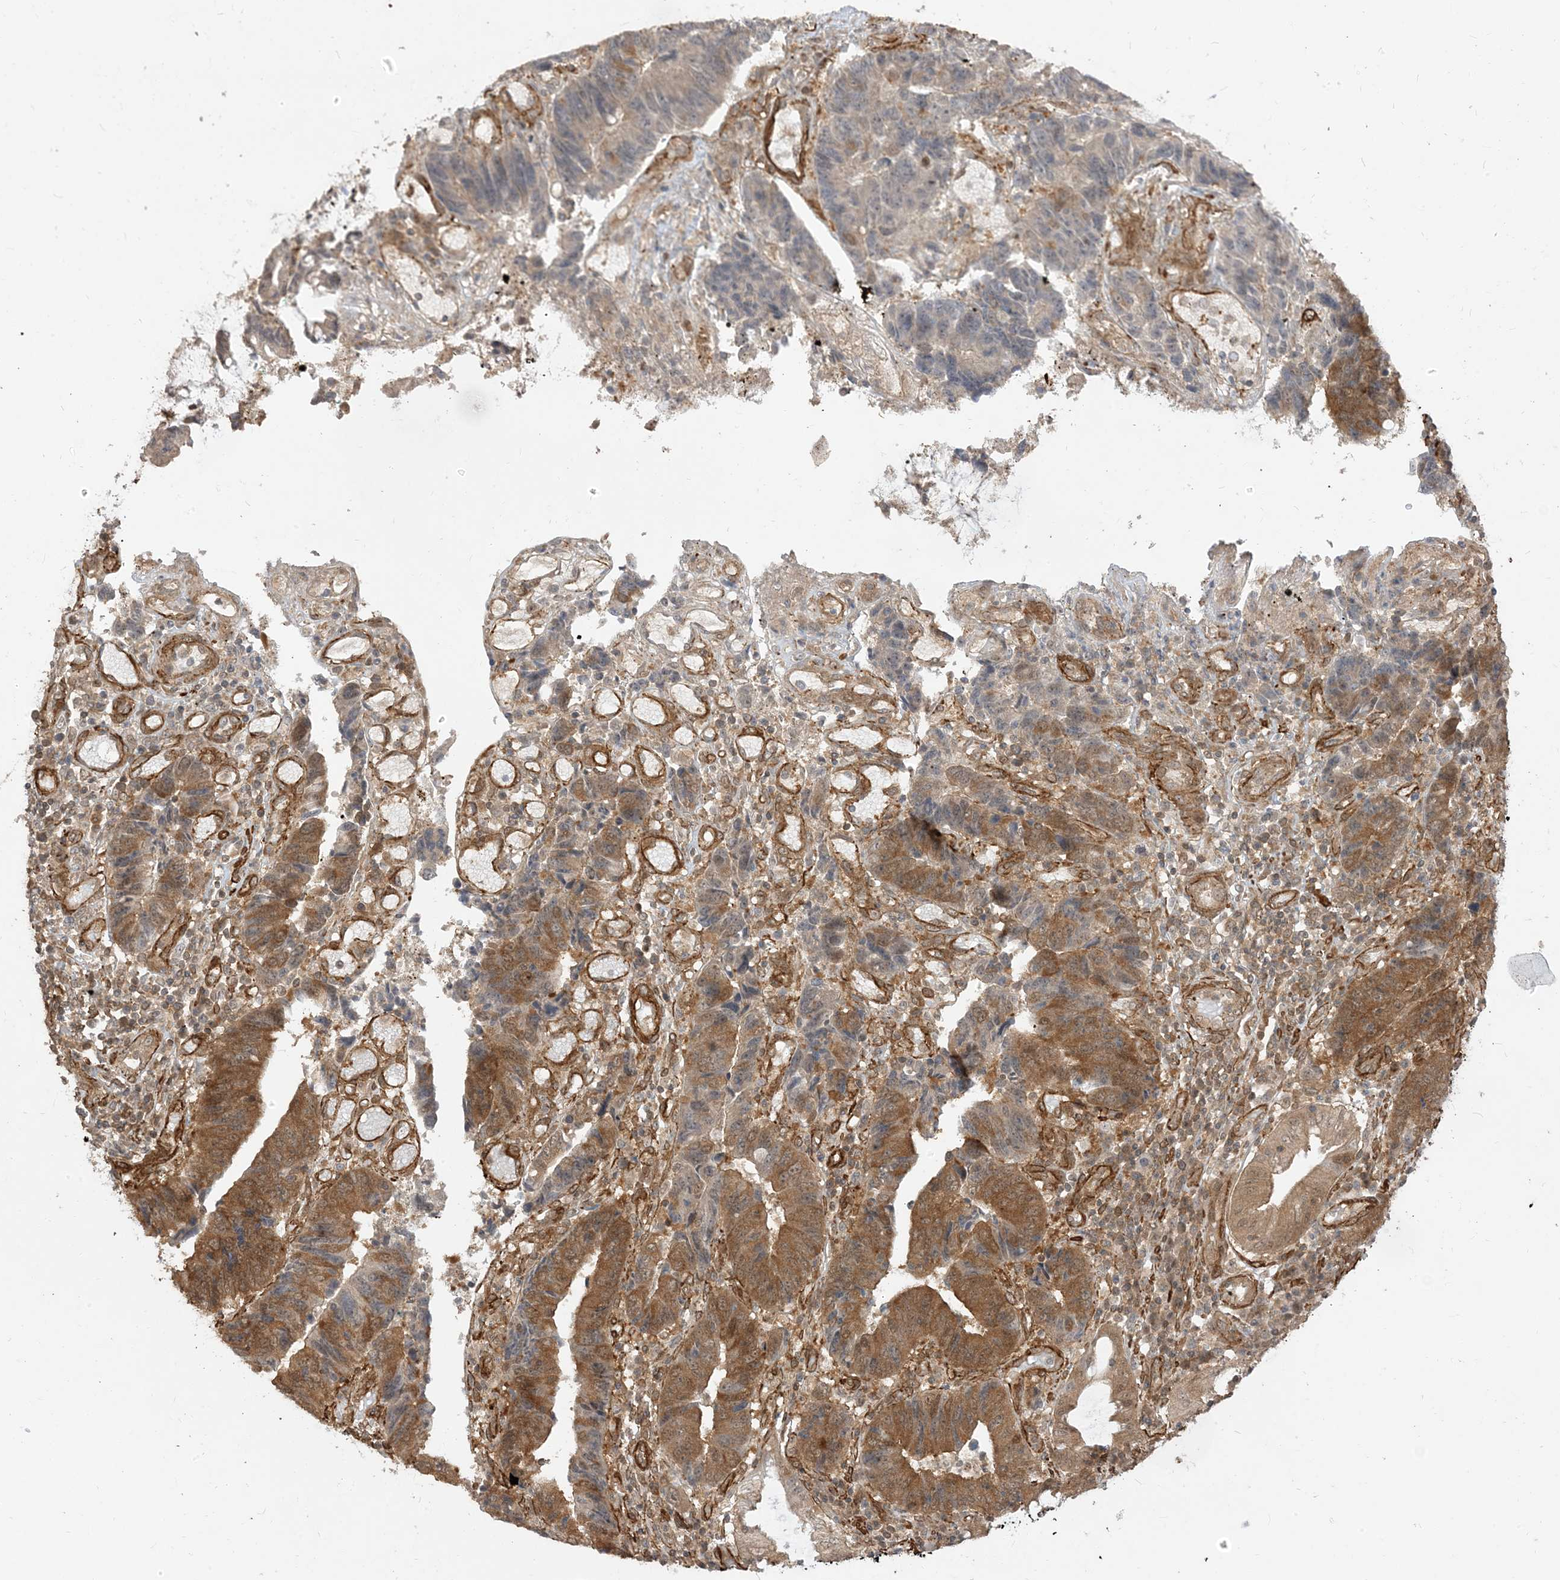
{"staining": {"intensity": "moderate", "quantity": ">75%", "location": "cytoplasmic/membranous"}, "tissue": "colorectal cancer", "cell_type": "Tumor cells", "image_type": "cancer", "snomed": [{"axis": "morphology", "description": "Adenocarcinoma, NOS"}, {"axis": "topography", "description": "Rectum"}], "caption": "Immunohistochemistry (IHC) micrograph of neoplastic tissue: adenocarcinoma (colorectal) stained using immunohistochemistry (IHC) displays medium levels of moderate protein expression localized specifically in the cytoplasmic/membranous of tumor cells, appearing as a cytoplasmic/membranous brown color.", "gene": "TBCC", "patient": {"sex": "male", "age": 84}}